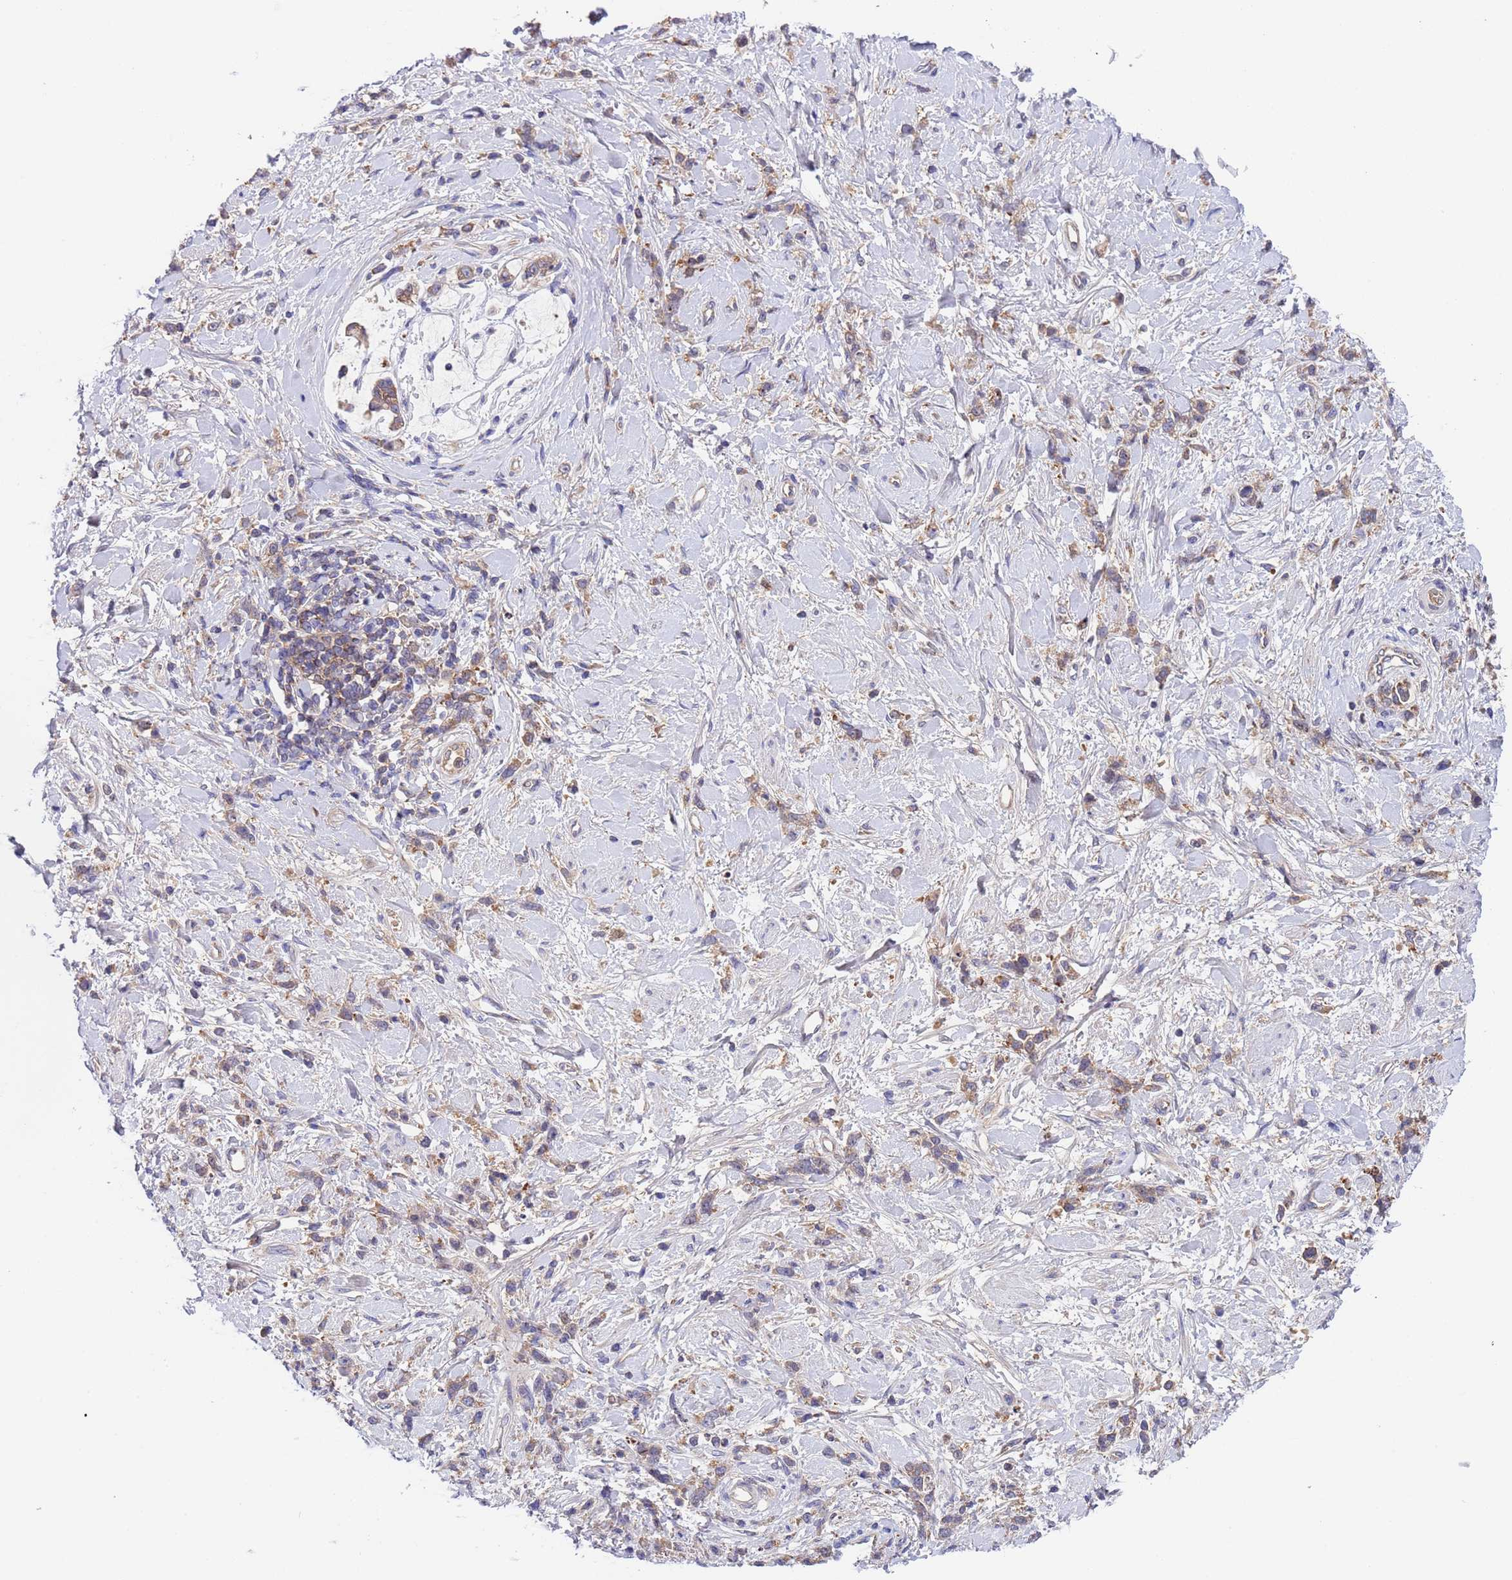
{"staining": {"intensity": "weak", "quantity": ">75%", "location": "cytoplasmic/membranous"}, "tissue": "stomach cancer", "cell_type": "Tumor cells", "image_type": "cancer", "snomed": [{"axis": "morphology", "description": "Adenocarcinoma, NOS"}, {"axis": "topography", "description": "Stomach"}], "caption": "IHC staining of adenocarcinoma (stomach), which displays low levels of weak cytoplasmic/membranous positivity in approximately >75% of tumor cells indicating weak cytoplasmic/membranous protein staining. The staining was performed using DAB (brown) for protein detection and nuclei were counterstained in hematoxylin (blue).", "gene": "PARP16", "patient": {"sex": "female", "age": 60}}